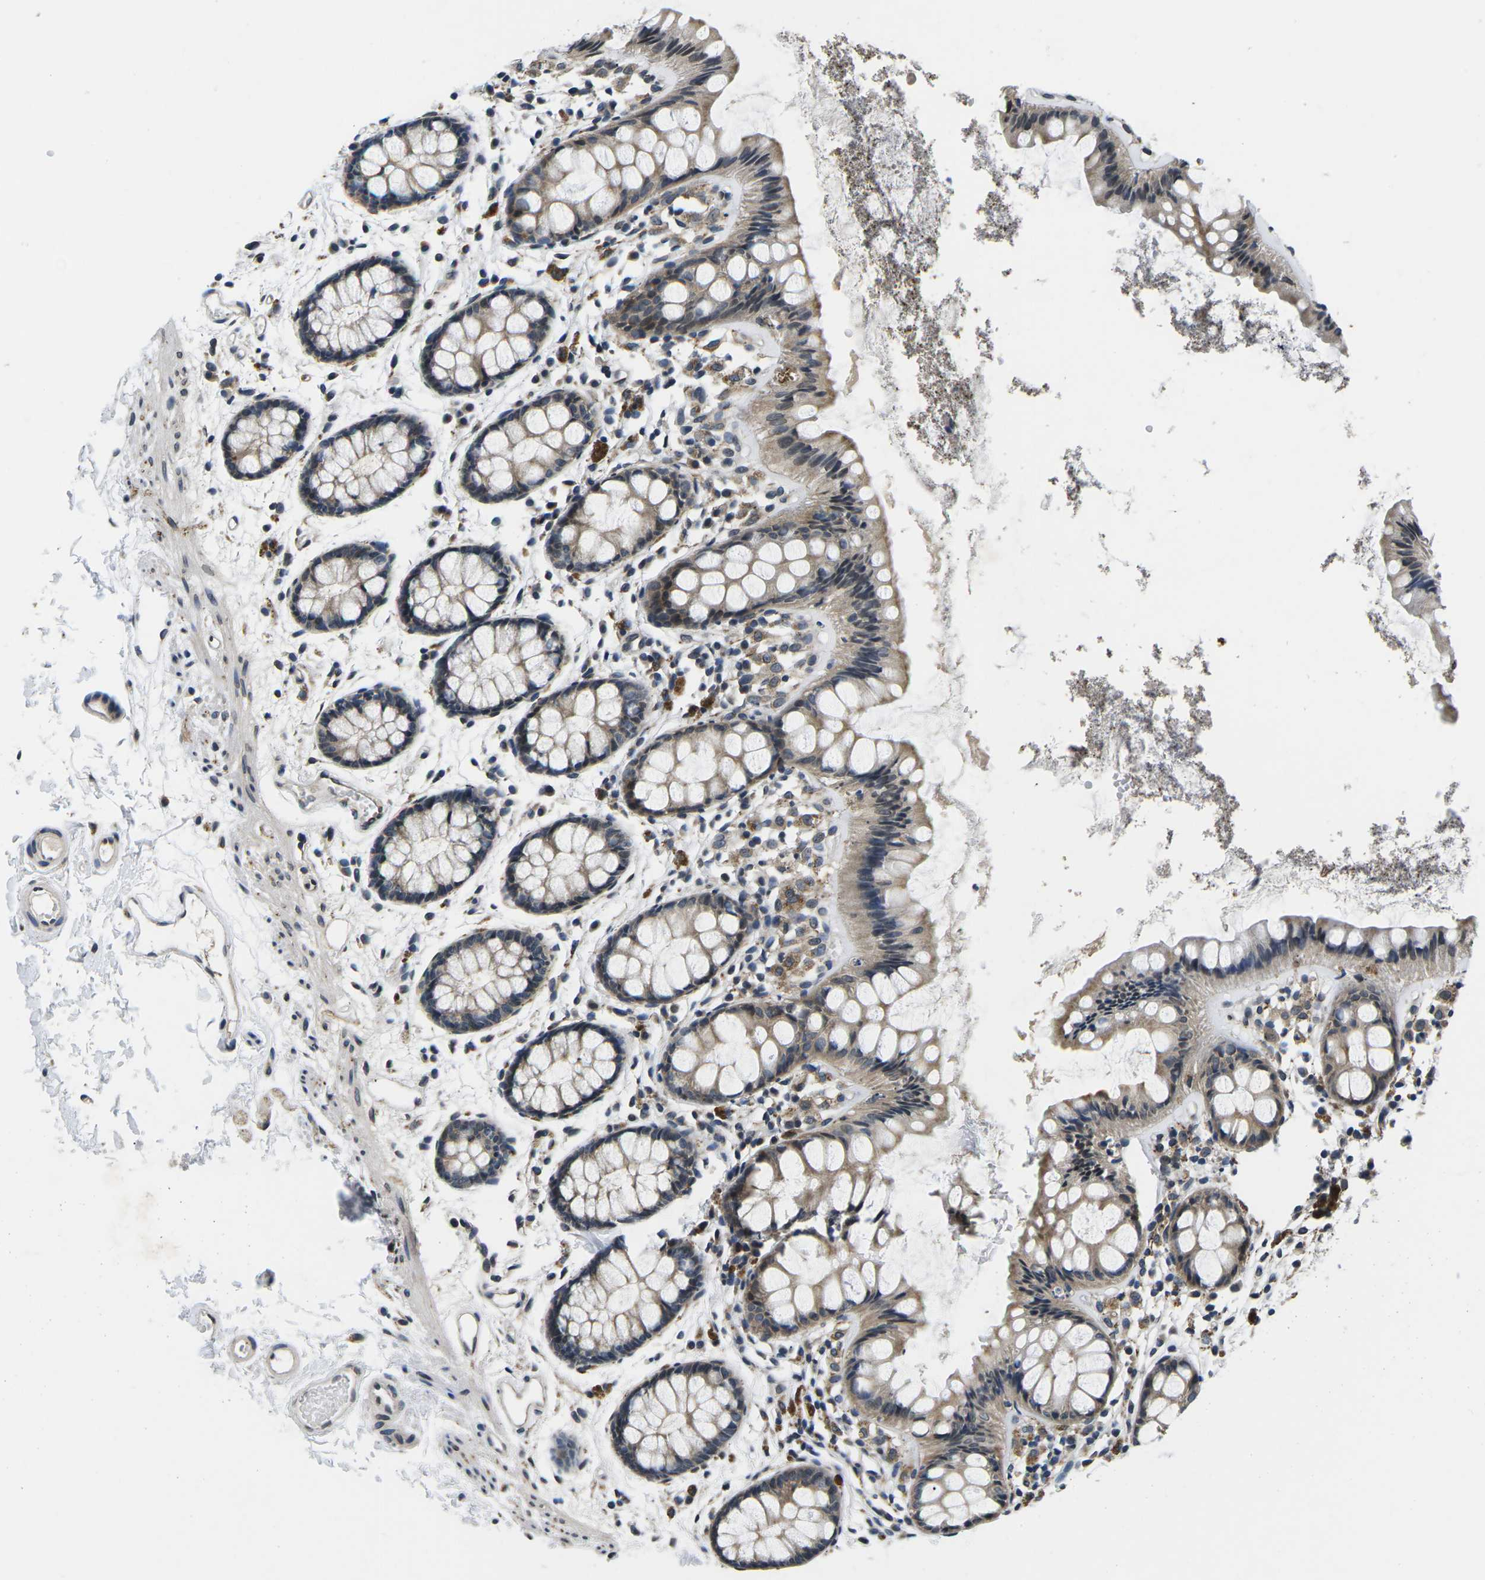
{"staining": {"intensity": "weak", "quantity": ">75%", "location": "cytoplasmic/membranous,nuclear"}, "tissue": "rectum", "cell_type": "Glandular cells", "image_type": "normal", "snomed": [{"axis": "morphology", "description": "Normal tissue, NOS"}, {"axis": "topography", "description": "Rectum"}], "caption": "Immunohistochemistry photomicrograph of benign human rectum stained for a protein (brown), which demonstrates low levels of weak cytoplasmic/membranous,nuclear staining in about >75% of glandular cells.", "gene": "SNX10", "patient": {"sex": "female", "age": 66}}